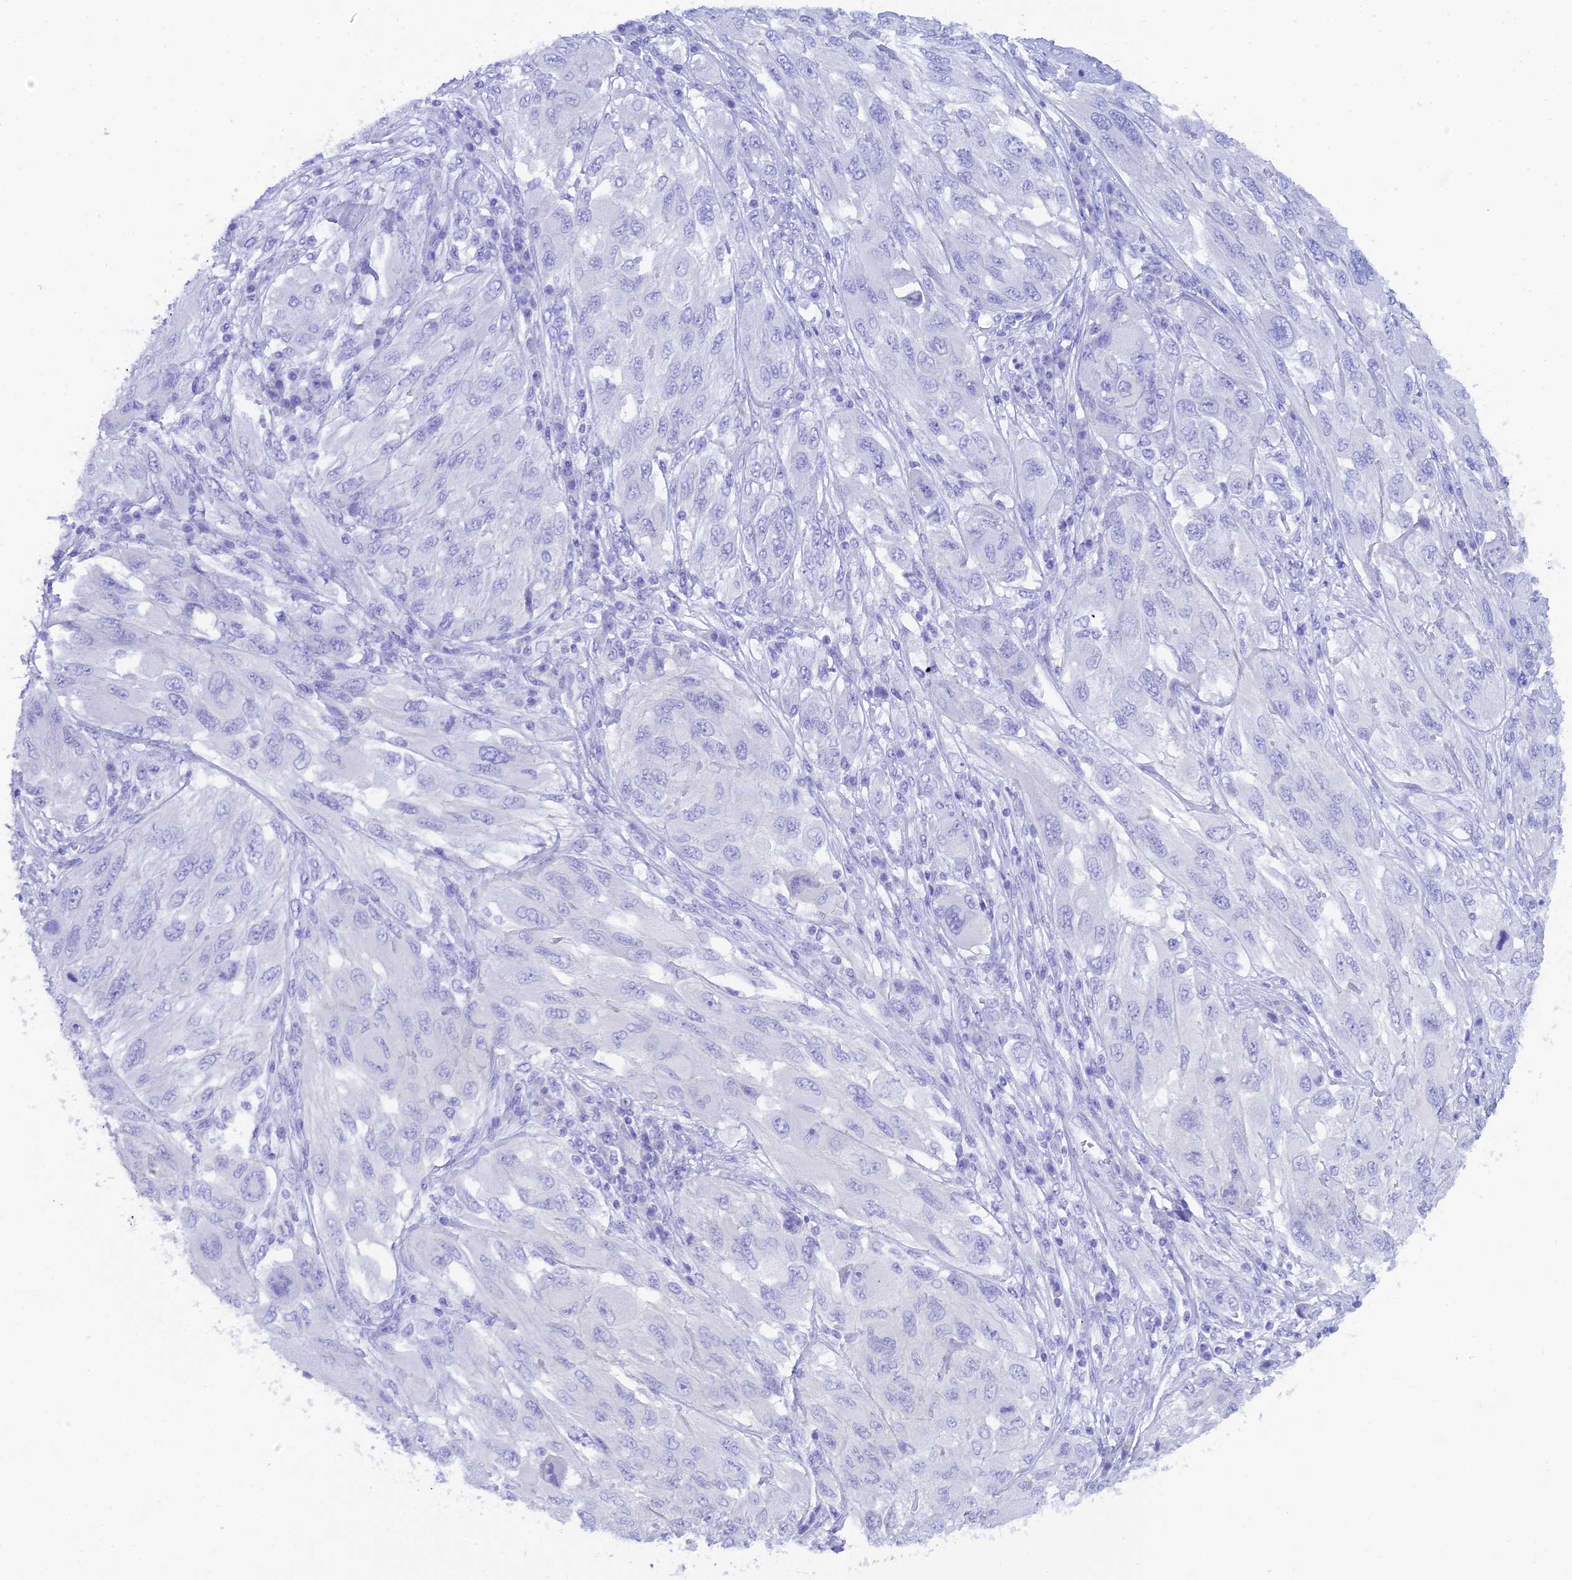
{"staining": {"intensity": "negative", "quantity": "none", "location": "none"}, "tissue": "melanoma", "cell_type": "Tumor cells", "image_type": "cancer", "snomed": [{"axis": "morphology", "description": "Malignant melanoma, NOS"}, {"axis": "topography", "description": "Skin"}], "caption": "Tumor cells show no significant protein positivity in malignant melanoma. (Brightfield microscopy of DAB immunohistochemistry at high magnification).", "gene": "REG1A", "patient": {"sex": "female", "age": 91}}